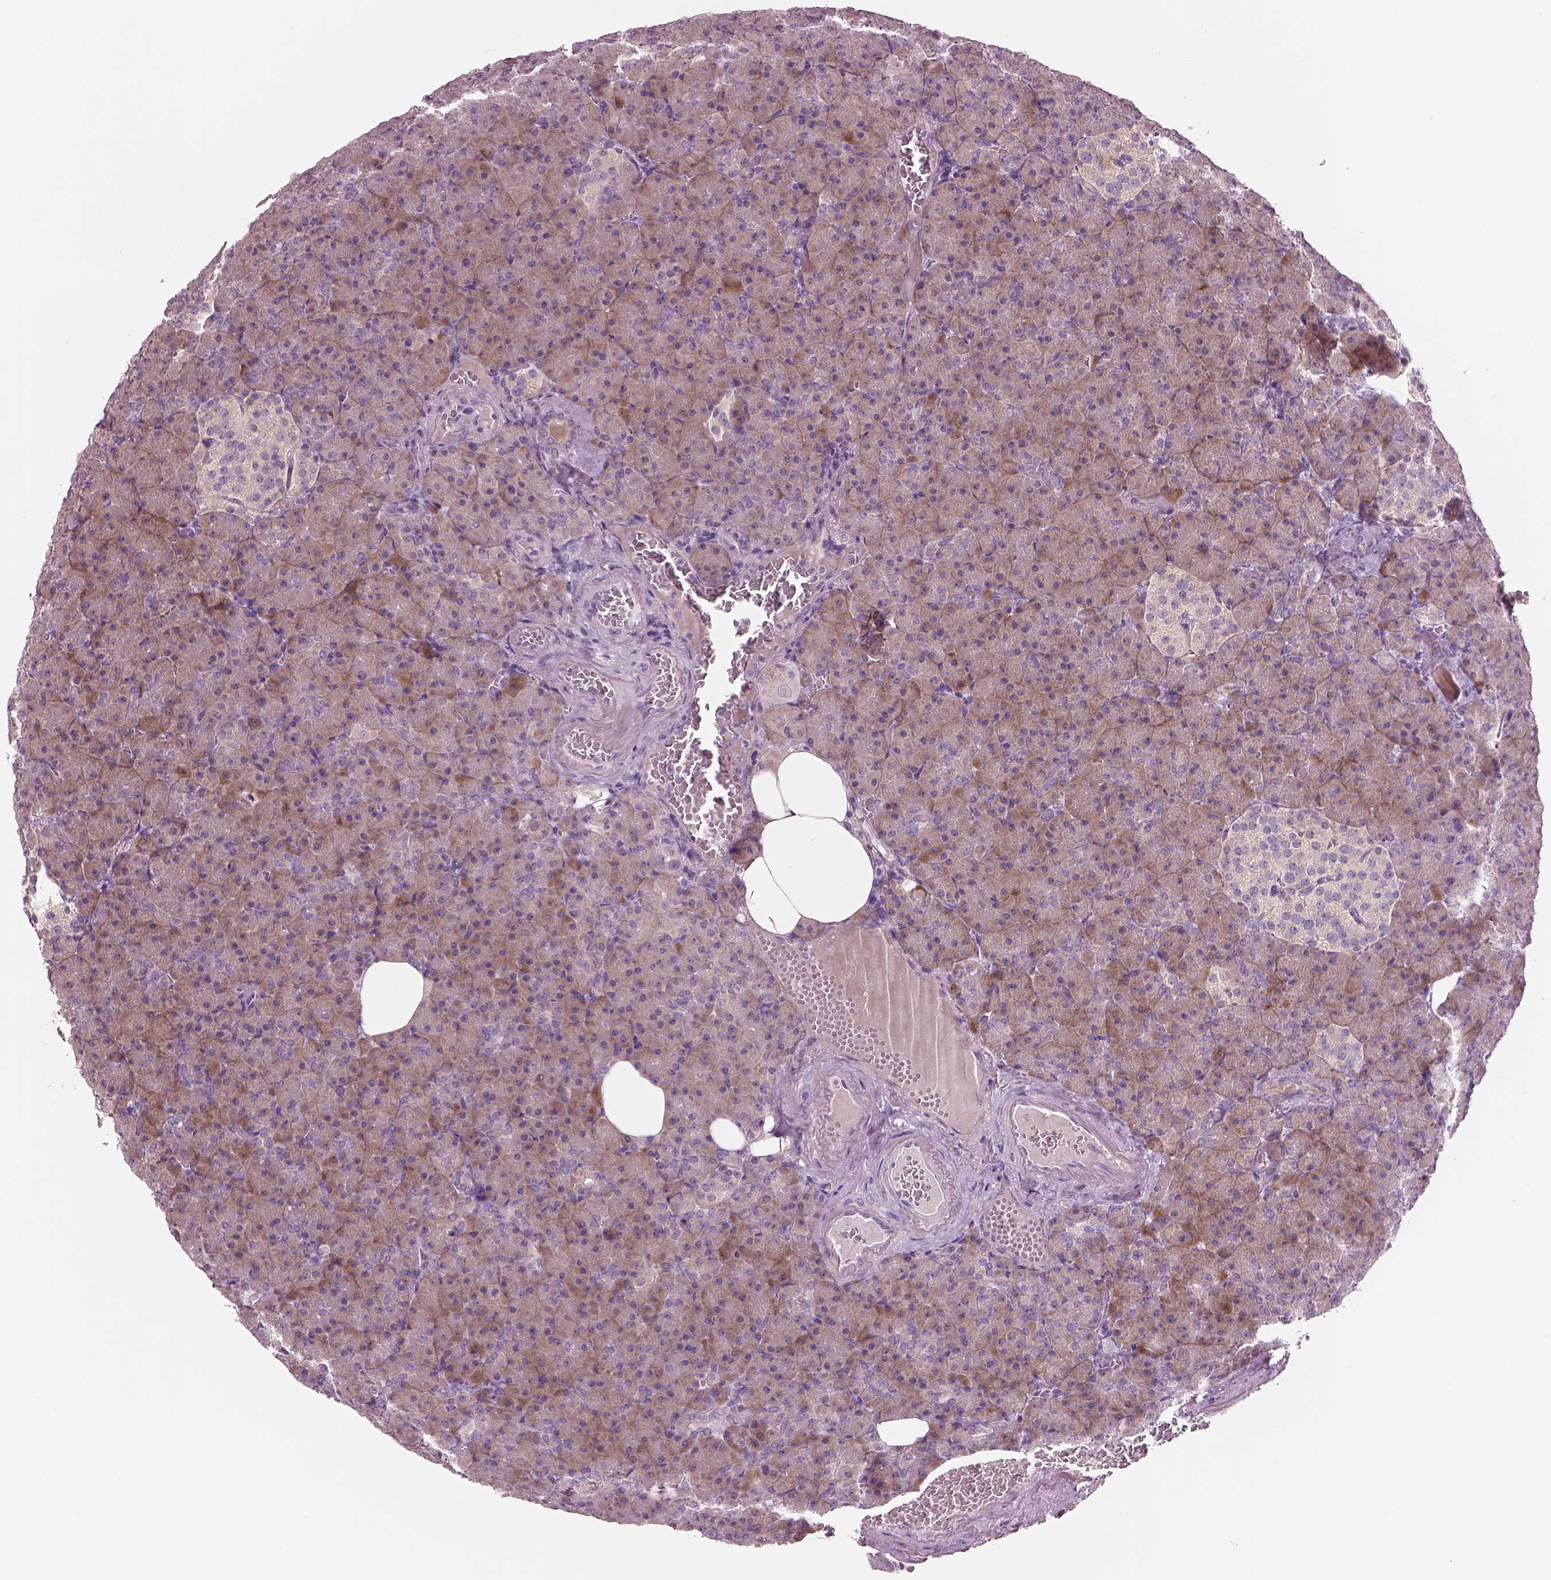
{"staining": {"intensity": "weak", "quantity": "25%-75%", "location": "cytoplasmic/membranous"}, "tissue": "pancreas", "cell_type": "Exocrine glandular cells", "image_type": "normal", "snomed": [{"axis": "morphology", "description": "Normal tissue, NOS"}, {"axis": "topography", "description": "Pancreas"}], "caption": "Protein expression by immunohistochemistry (IHC) reveals weak cytoplasmic/membranous staining in about 25%-75% of exocrine glandular cells in unremarkable pancreas. (IHC, brightfield microscopy, high magnification).", "gene": "PLPP7", "patient": {"sex": "female", "age": 74}}